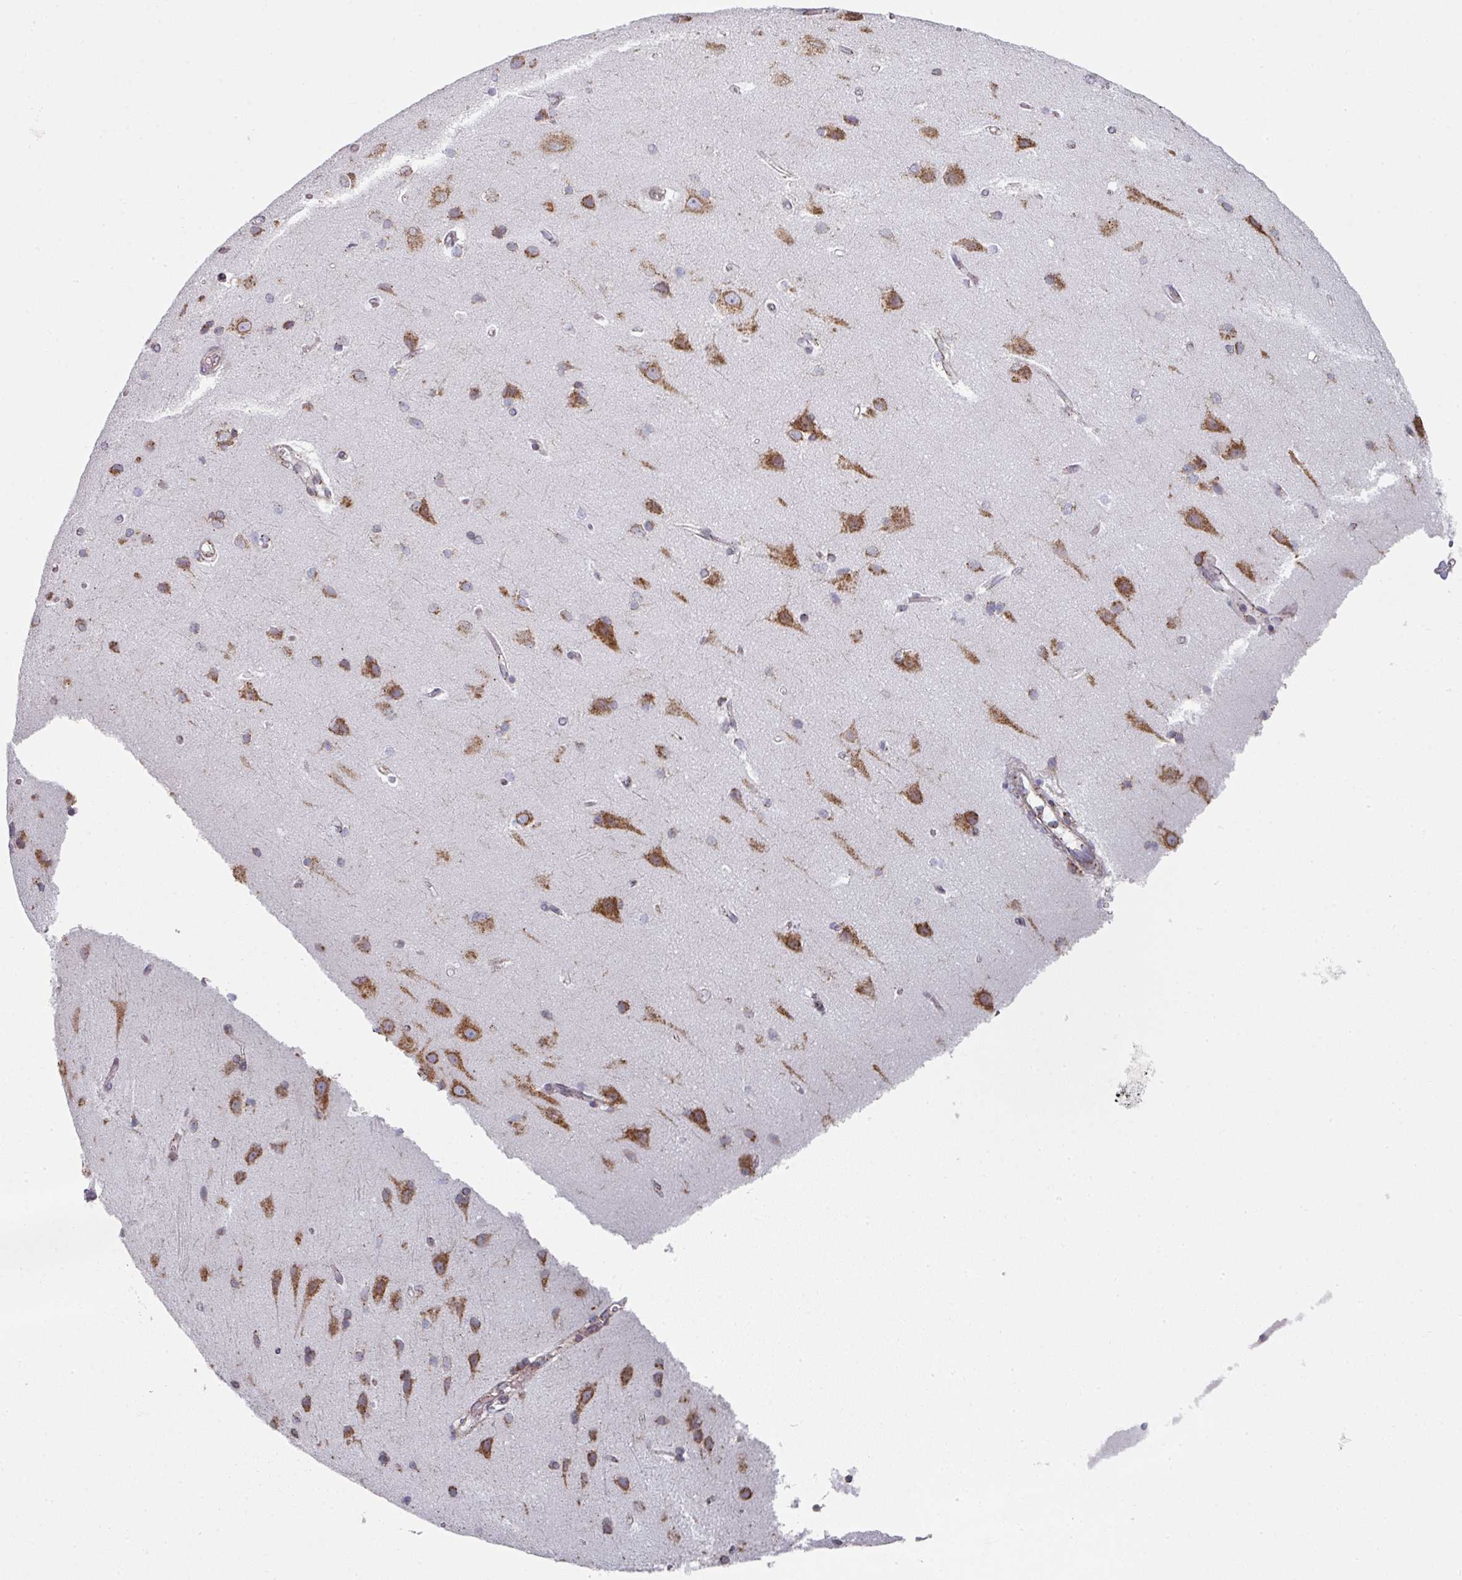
{"staining": {"intensity": "negative", "quantity": "none", "location": "none"}, "tissue": "cerebral cortex", "cell_type": "Endothelial cells", "image_type": "normal", "snomed": [{"axis": "morphology", "description": "Normal tissue, NOS"}, {"axis": "topography", "description": "Cerebral cortex"}], "caption": "Immunohistochemical staining of normal human cerebral cortex demonstrates no significant expression in endothelial cells.", "gene": "CCDC85B", "patient": {"sex": "male", "age": 37}}